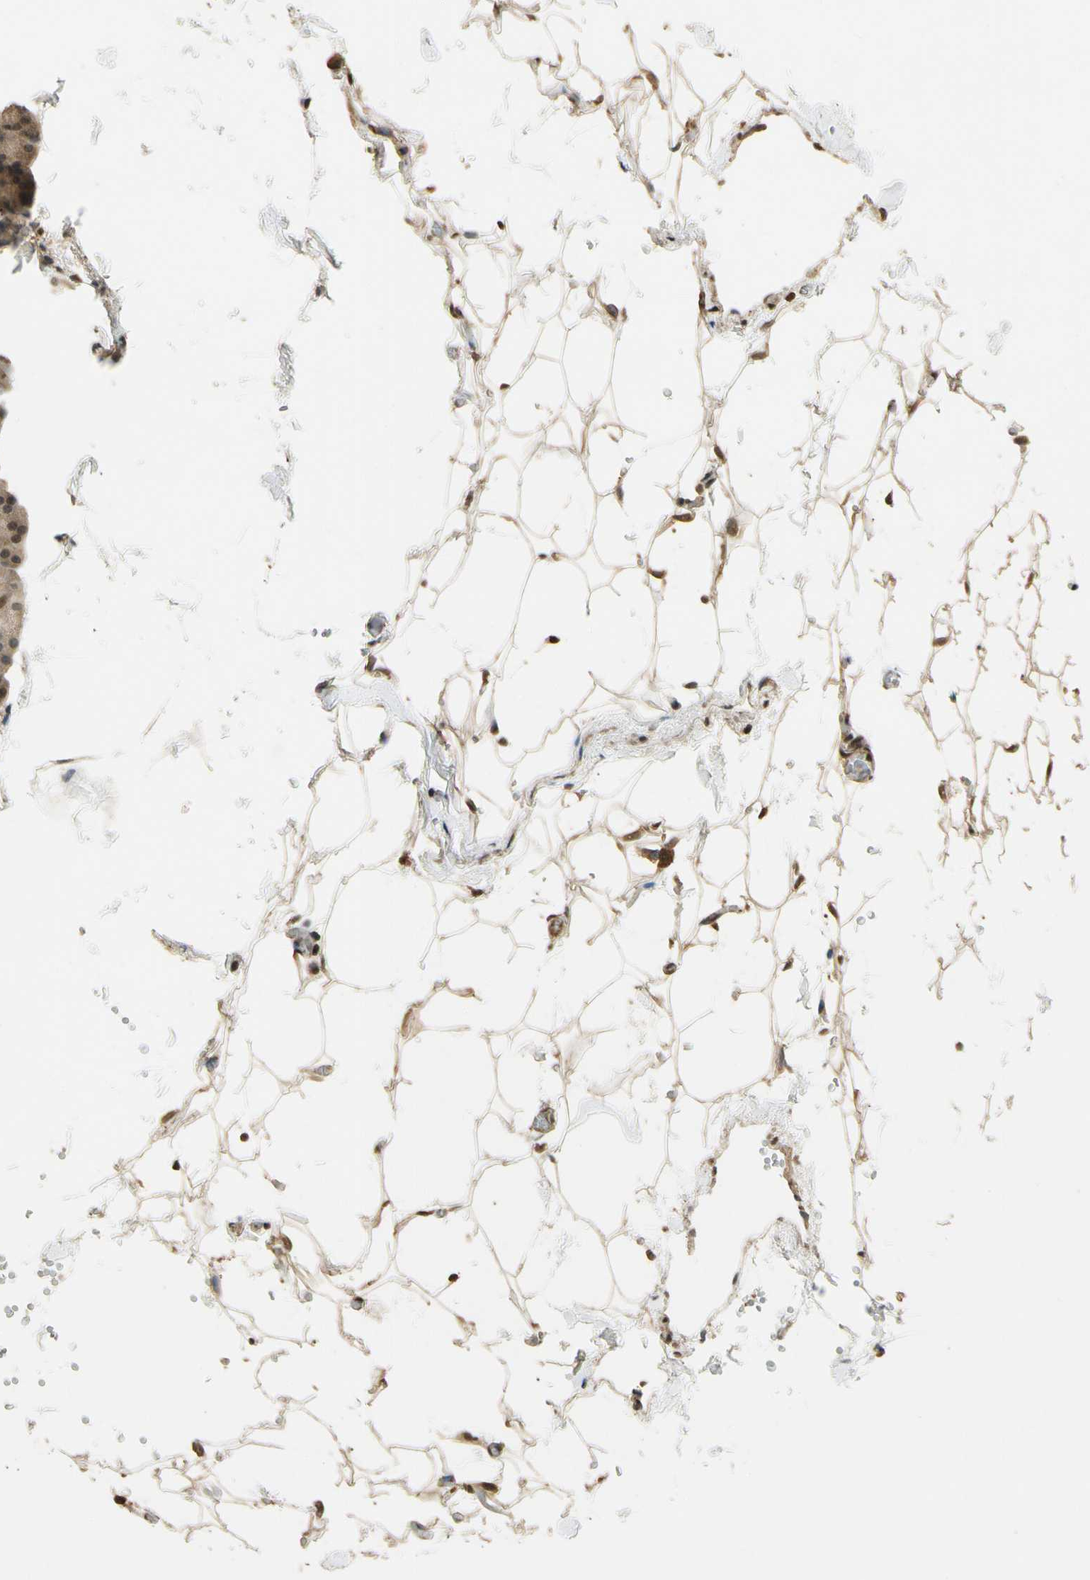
{"staining": {"intensity": "moderate", "quantity": ">75%", "location": "cytoplasmic/membranous"}, "tissue": "pancreas", "cell_type": "Exocrine glandular cells", "image_type": "normal", "snomed": [{"axis": "morphology", "description": "Normal tissue, NOS"}, {"axis": "topography", "description": "Pancreas"}], "caption": "Moderate cytoplasmic/membranous staining is seen in approximately >75% of exocrine glandular cells in unremarkable pancreas. (IHC, brightfield microscopy, high magnification).", "gene": "SOD1", "patient": {"sex": "female", "age": 35}}